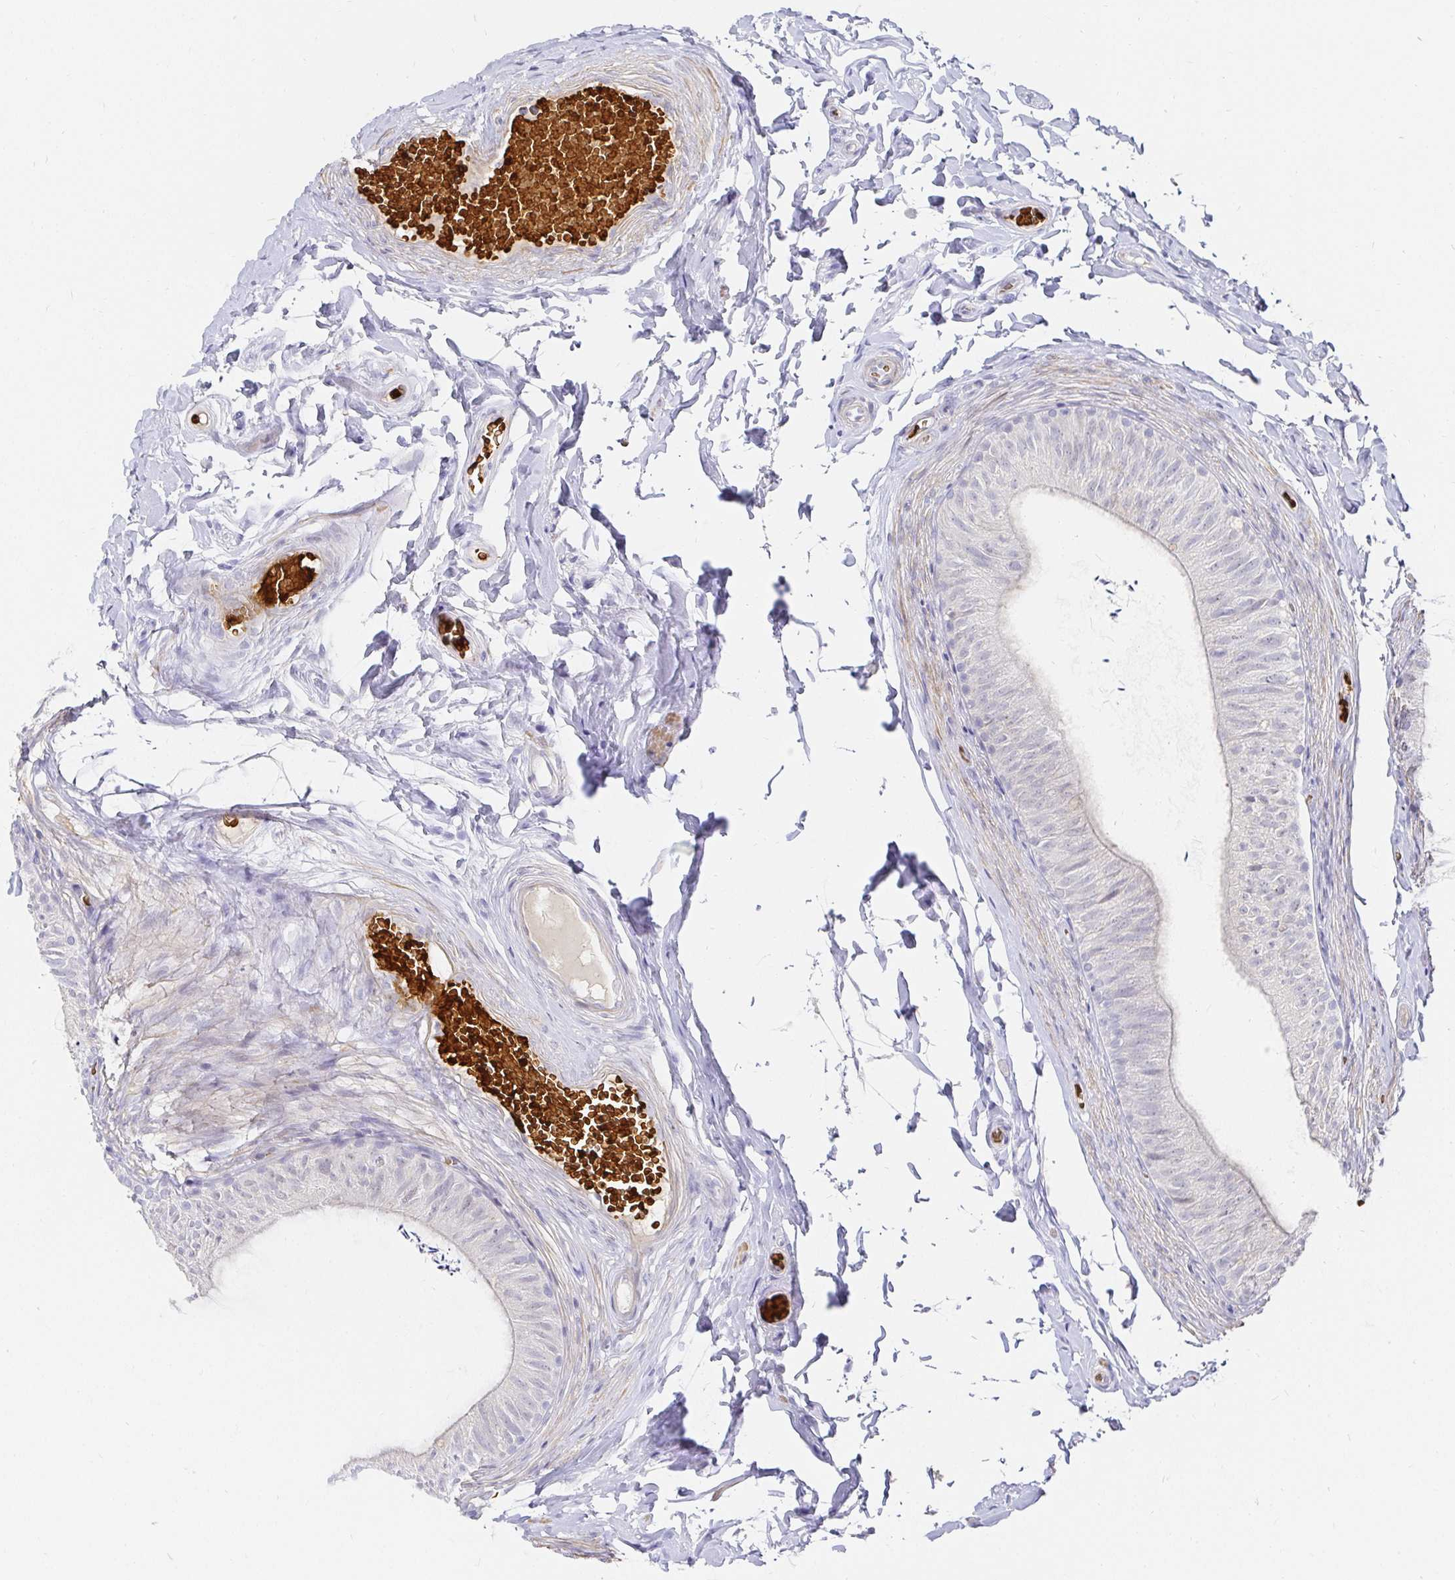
{"staining": {"intensity": "weak", "quantity": "<25%", "location": "cytoplasmic/membranous"}, "tissue": "epididymis", "cell_type": "Glandular cells", "image_type": "normal", "snomed": [{"axis": "morphology", "description": "Normal tissue, NOS"}, {"axis": "topography", "description": "Epididymis, spermatic cord, NOS"}, {"axis": "topography", "description": "Epididymis"}, {"axis": "topography", "description": "Peripheral nerve tissue"}], "caption": "The immunohistochemistry (IHC) micrograph has no significant expression in glandular cells of epididymis.", "gene": "FGF21", "patient": {"sex": "male", "age": 29}}